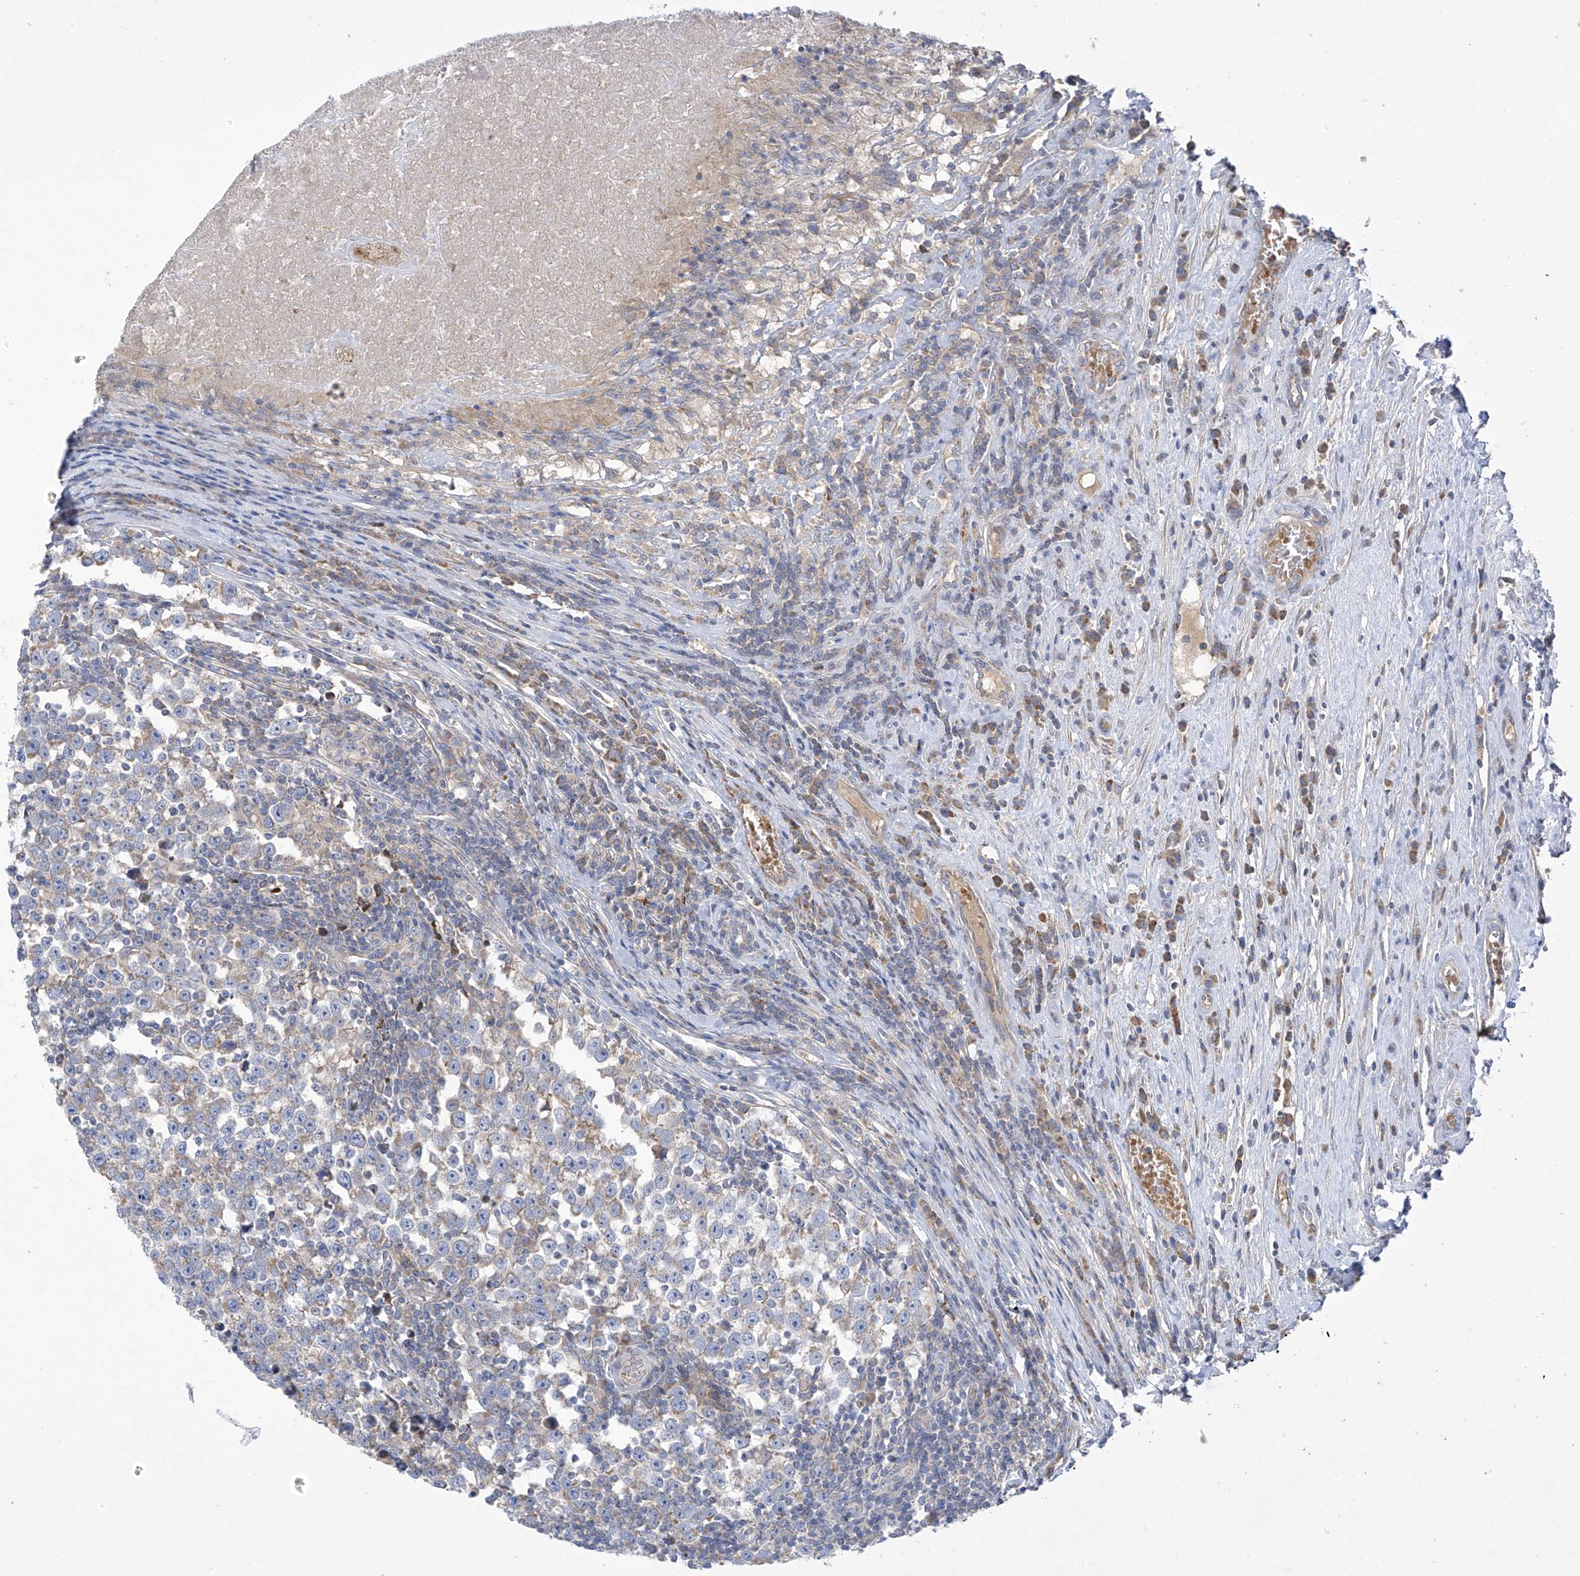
{"staining": {"intensity": "weak", "quantity": "25%-75%", "location": "cytoplasmic/membranous"}, "tissue": "testis cancer", "cell_type": "Tumor cells", "image_type": "cancer", "snomed": [{"axis": "morphology", "description": "Normal tissue, NOS"}, {"axis": "morphology", "description": "Seminoma, NOS"}, {"axis": "topography", "description": "Testis"}], "caption": "Tumor cells display low levels of weak cytoplasmic/membranous staining in approximately 25%-75% of cells in human testis seminoma. (IHC, brightfield microscopy, high magnification).", "gene": "METTL18", "patient": {"sex": "male", "age": 43}}